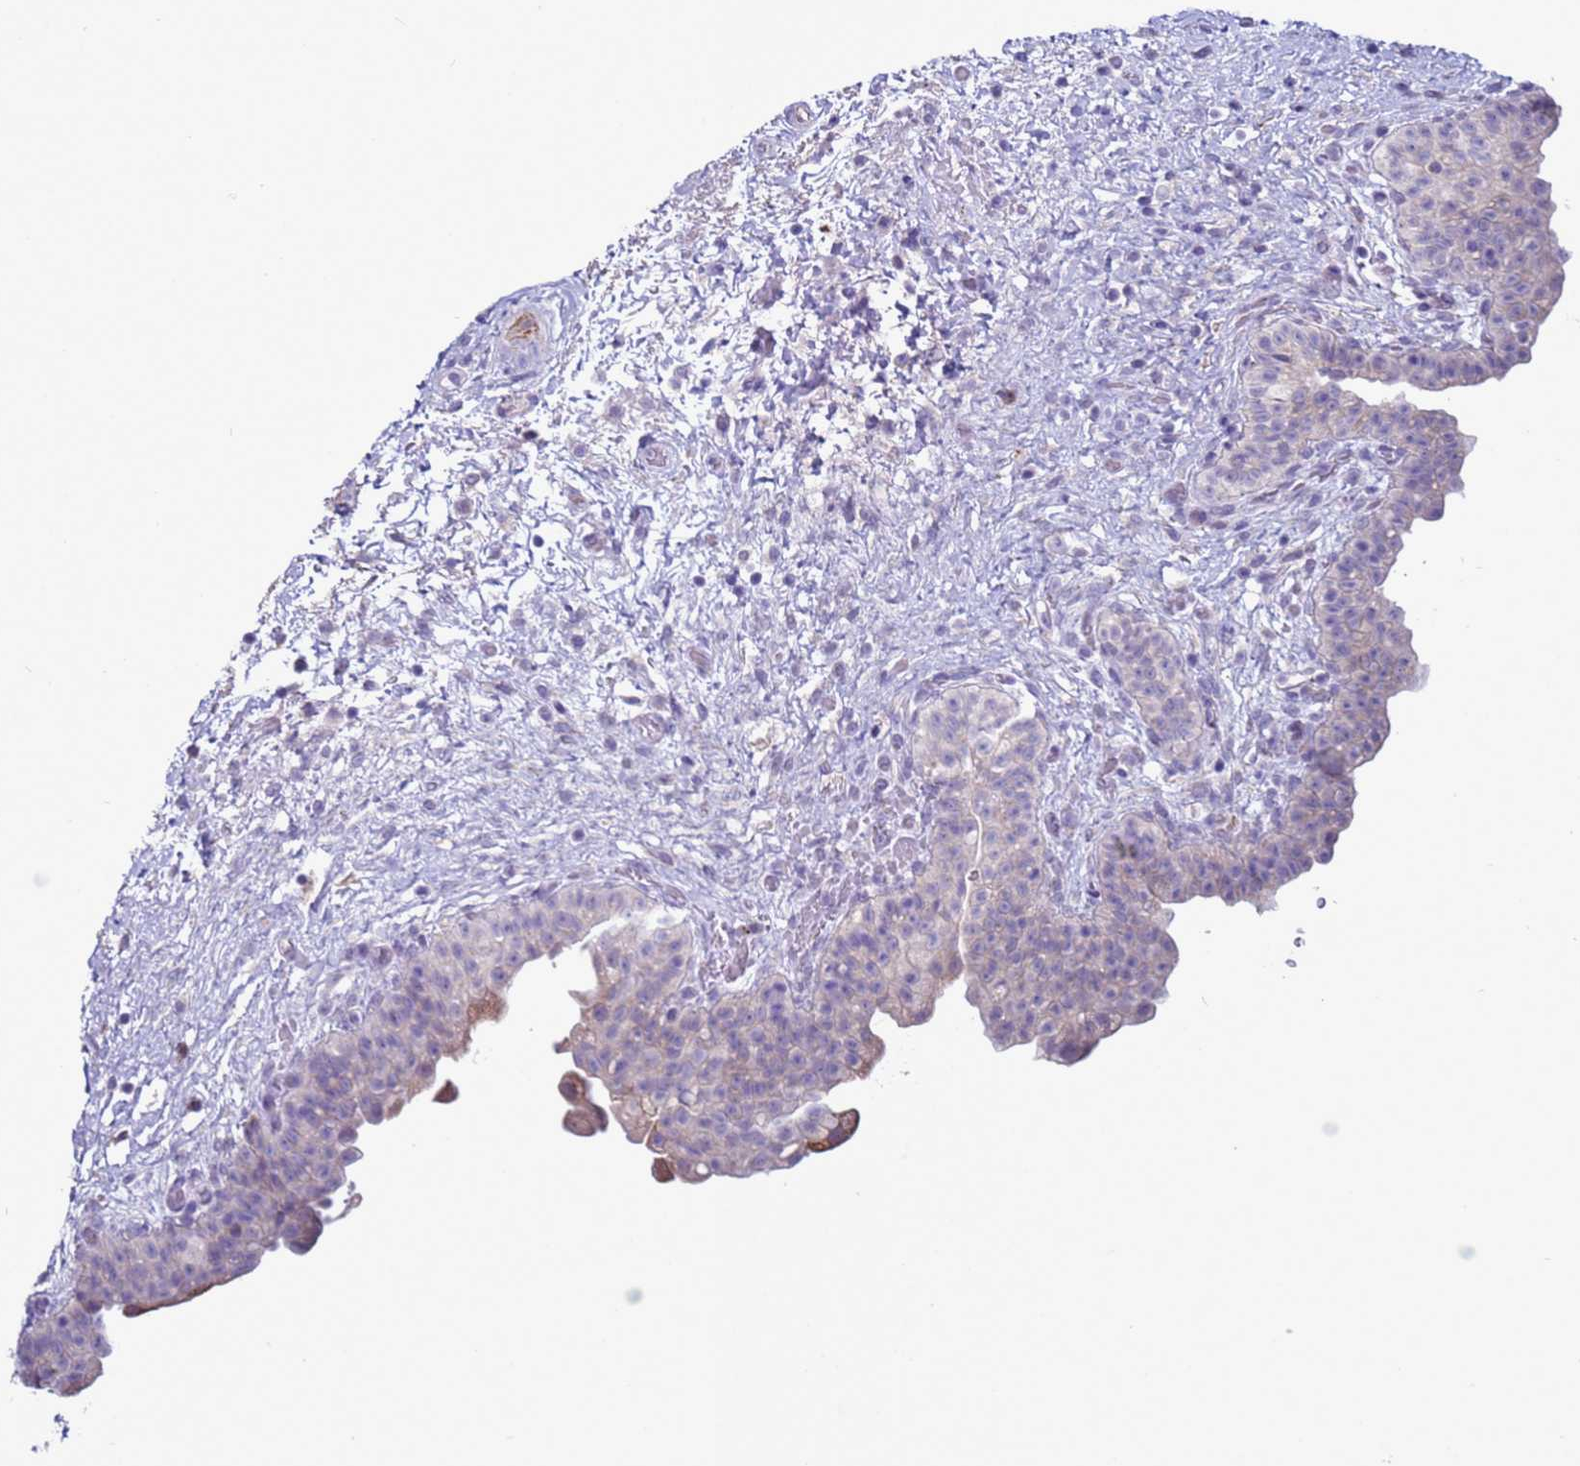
{"staining": {"intensity": "moderate", "quantity": "<25%", "location": "cytoplasmic/membranous"}, "tissue": "urinary bladder", "cell_type": "Urothelial cells", "image_type": "normal", "snomed": [{"axis": "morphology", "description": "Normal tissue, NOS"}, {"axis": "topography", "description": "Urinary bladder"}], "caption": "Immunohistochemical staining of benign urinary bladder demonstrates moderate cytoplasmic/membranous protein staining in approximately <25% of urothelial cells. Nuclei are stained in blue.", "gene": "ABHD17B", "patient": {"sex": "male", "age": 69}}